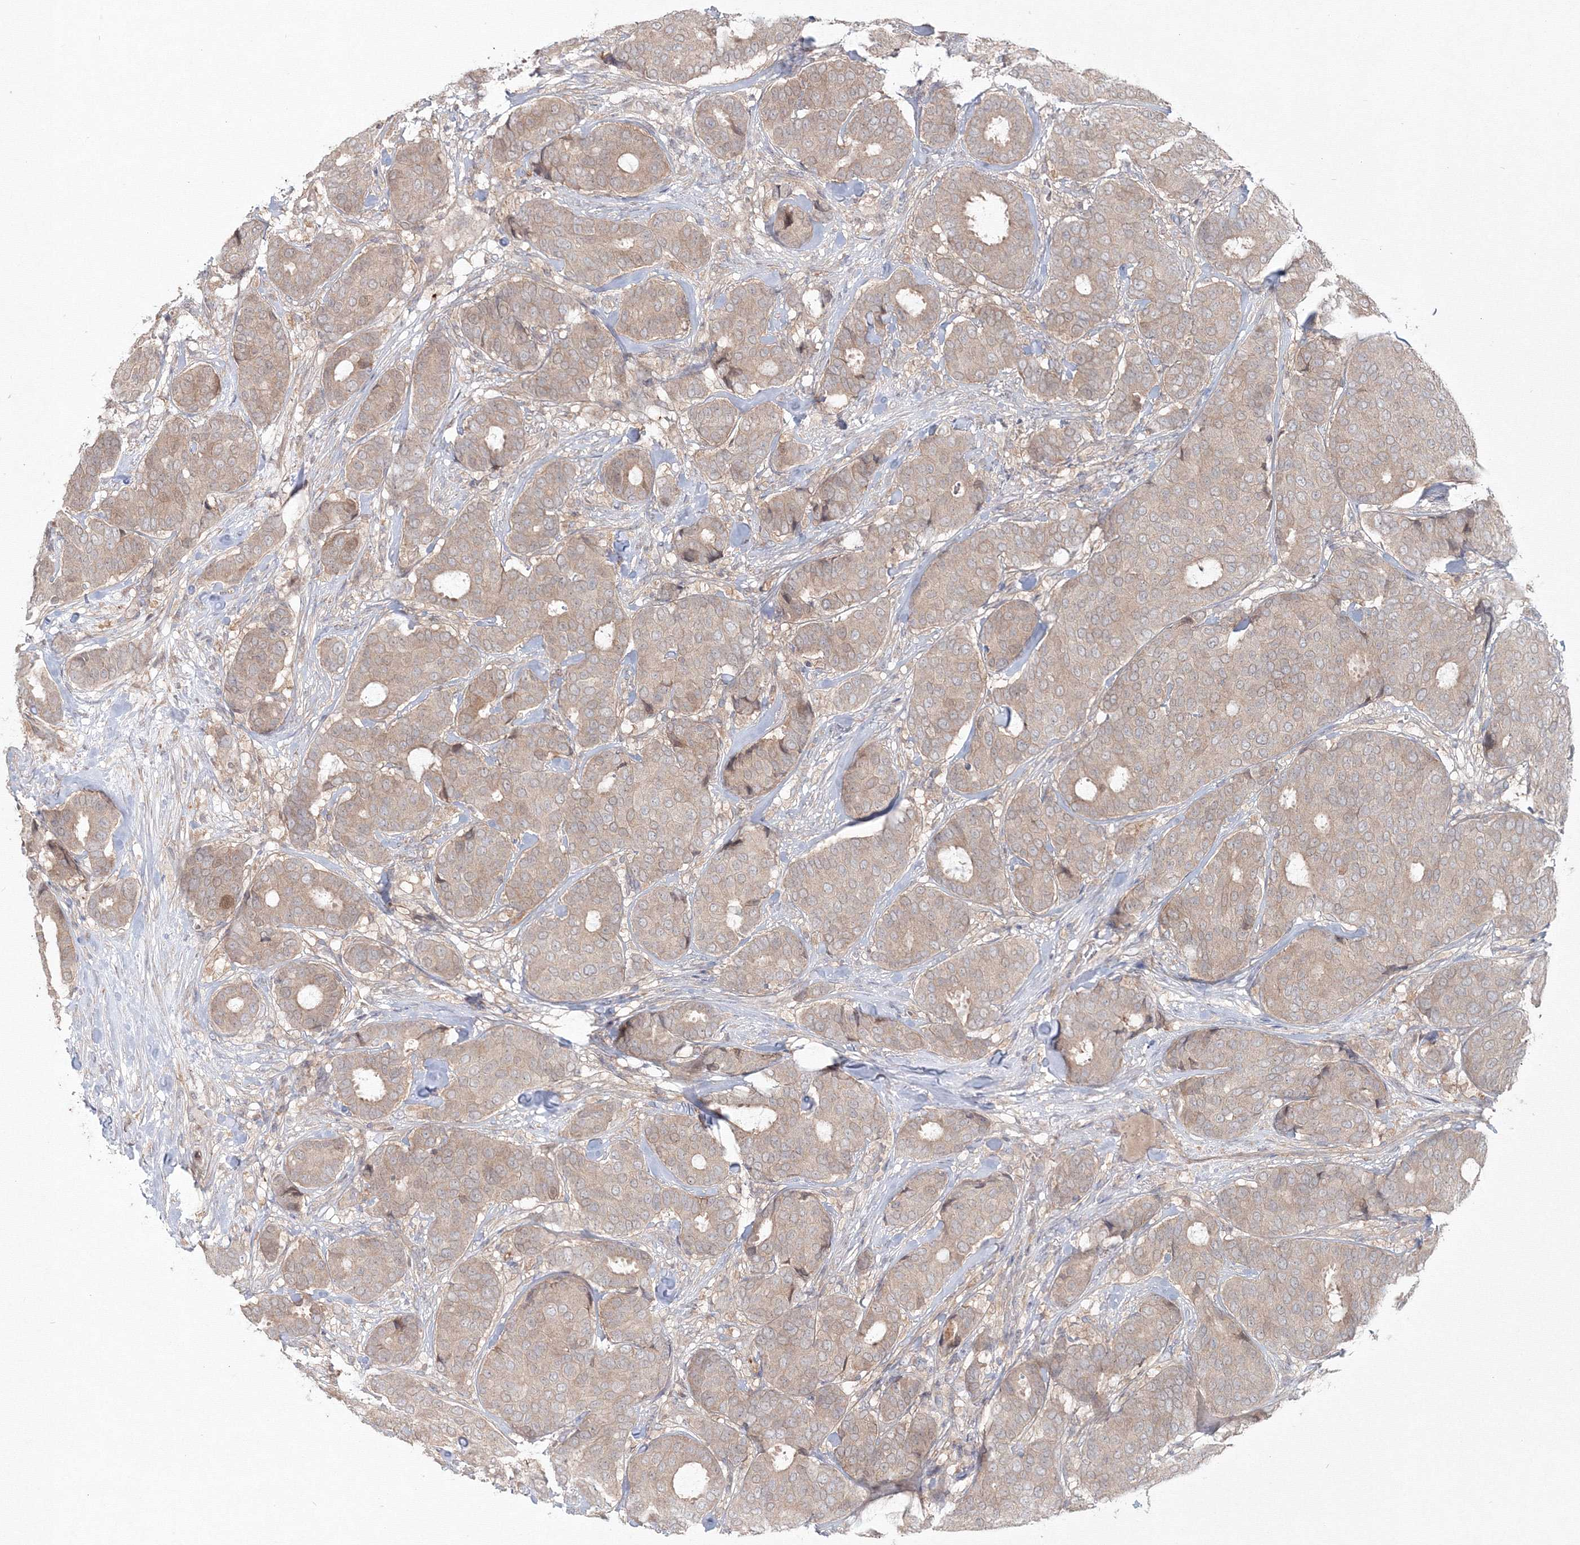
{"staining": {"intensity": "weak", "quantity": ">75%", "location": "cytoplasmic/membranous"}, "tissue": "breast cancer", "cell_type": "Tumor cells", "image_type": "cancer", "snomed": [{"axis": "morphology", "description": "Duct carcinoma"}, {"axis": "topography", "description": "Breast"}], "caption": "Human breast cancer stained for a protein (brown) shows weak cytoplasmic/membranous positive positivity in about >75% of tumor cells.", "gene": "MKRN2", "patient": {"sex": "female", "age": 75}}